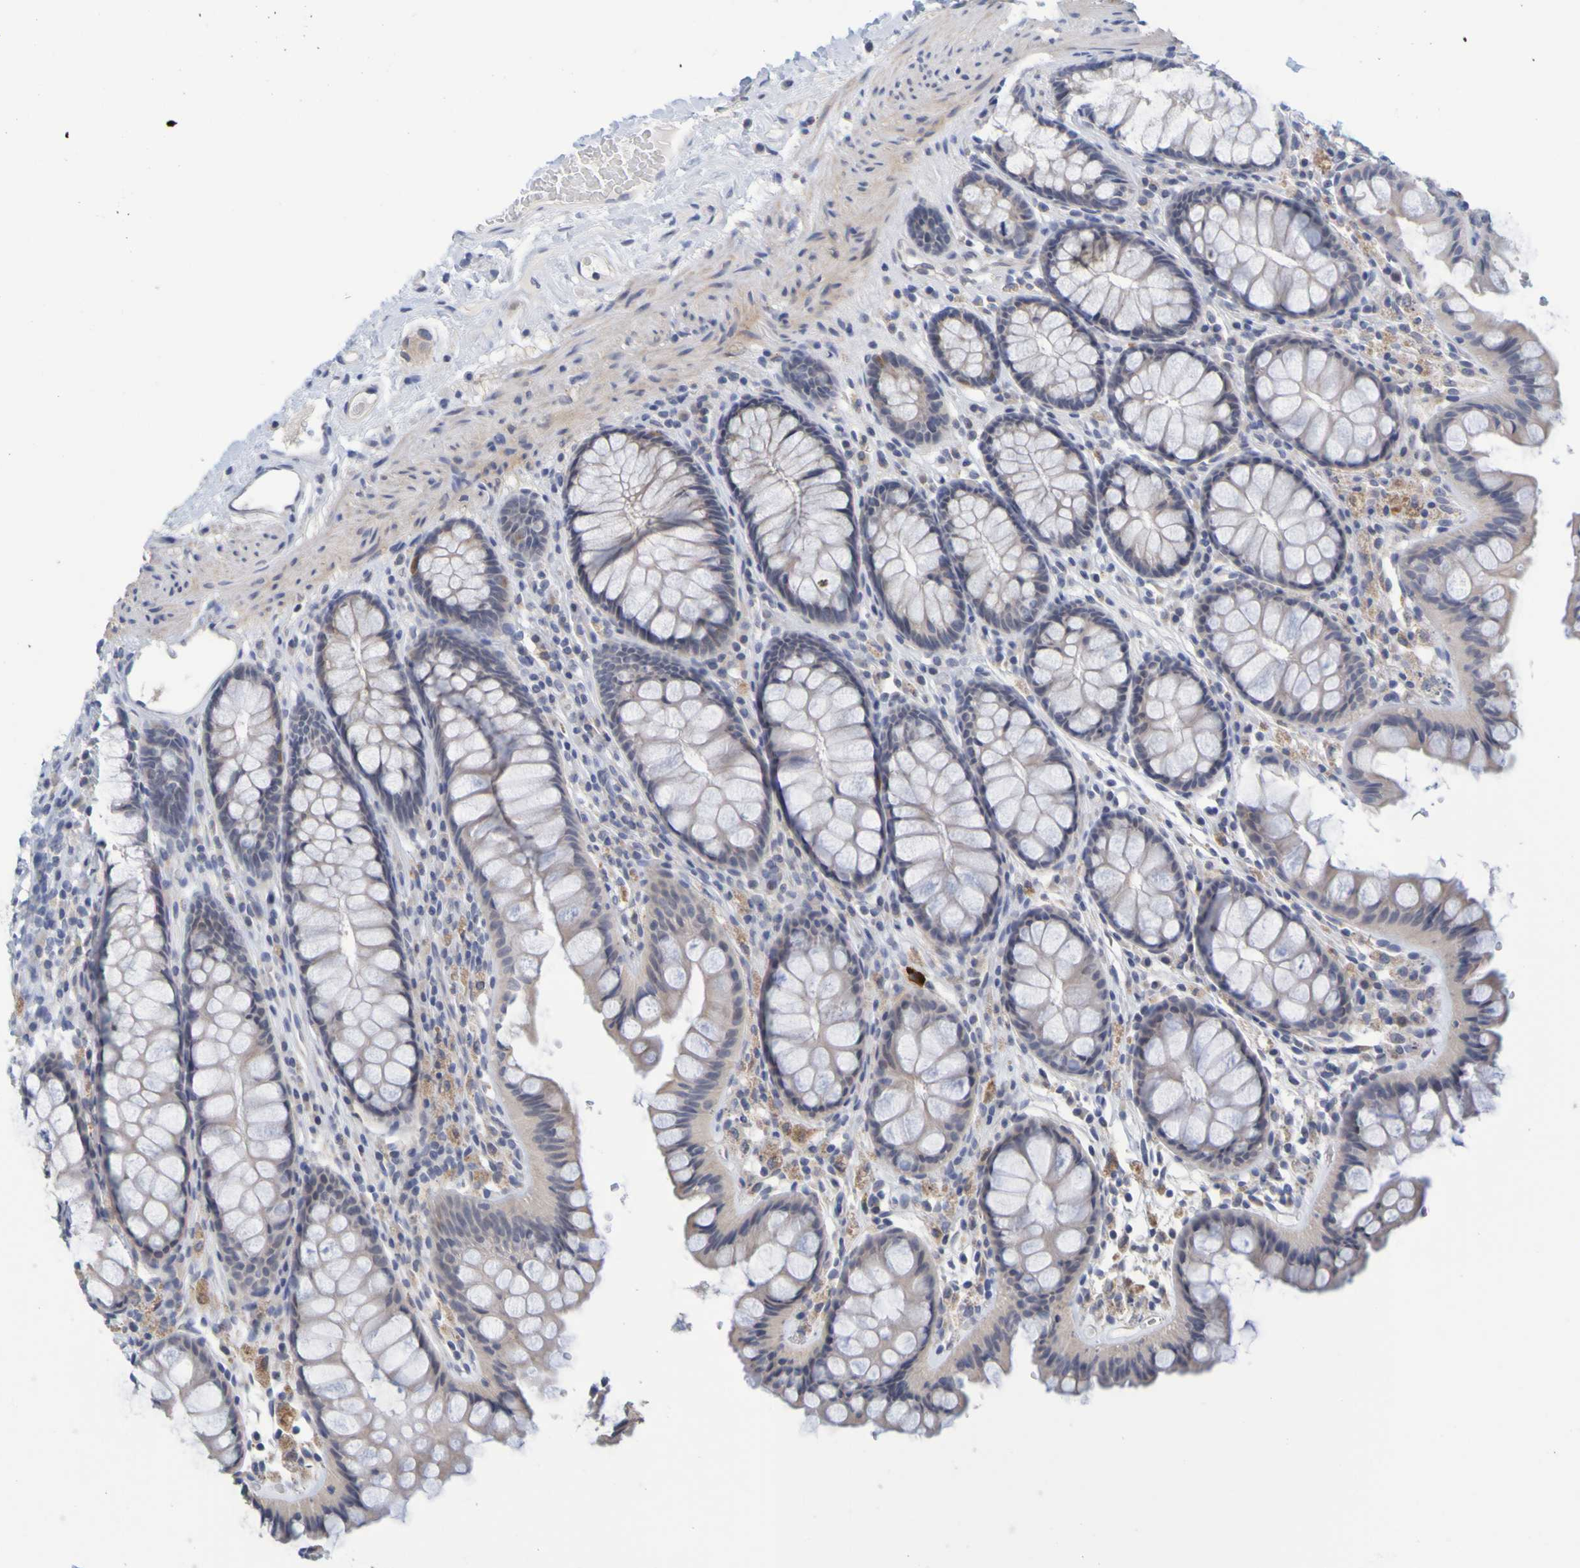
{"staining": {"intensity": "negative", "quantity": "none", "location": "none"}, "tissue": "colon", "cell_type": "Endothelial cells", "image_type": "normal", "snomed": [{"axis": "morphology", "description": "Normal tissue, NOS"}, {"axis": "topography", "description": "Colon"}], "caption": "Micrograph shows no significant protein expression in endothelial cells of normal colon. (DAB (3,3'-diaminobenzidine) IHC, high magnification).", "gene": "ENDOU", "patient": {"sex": "female", "age": 55}}